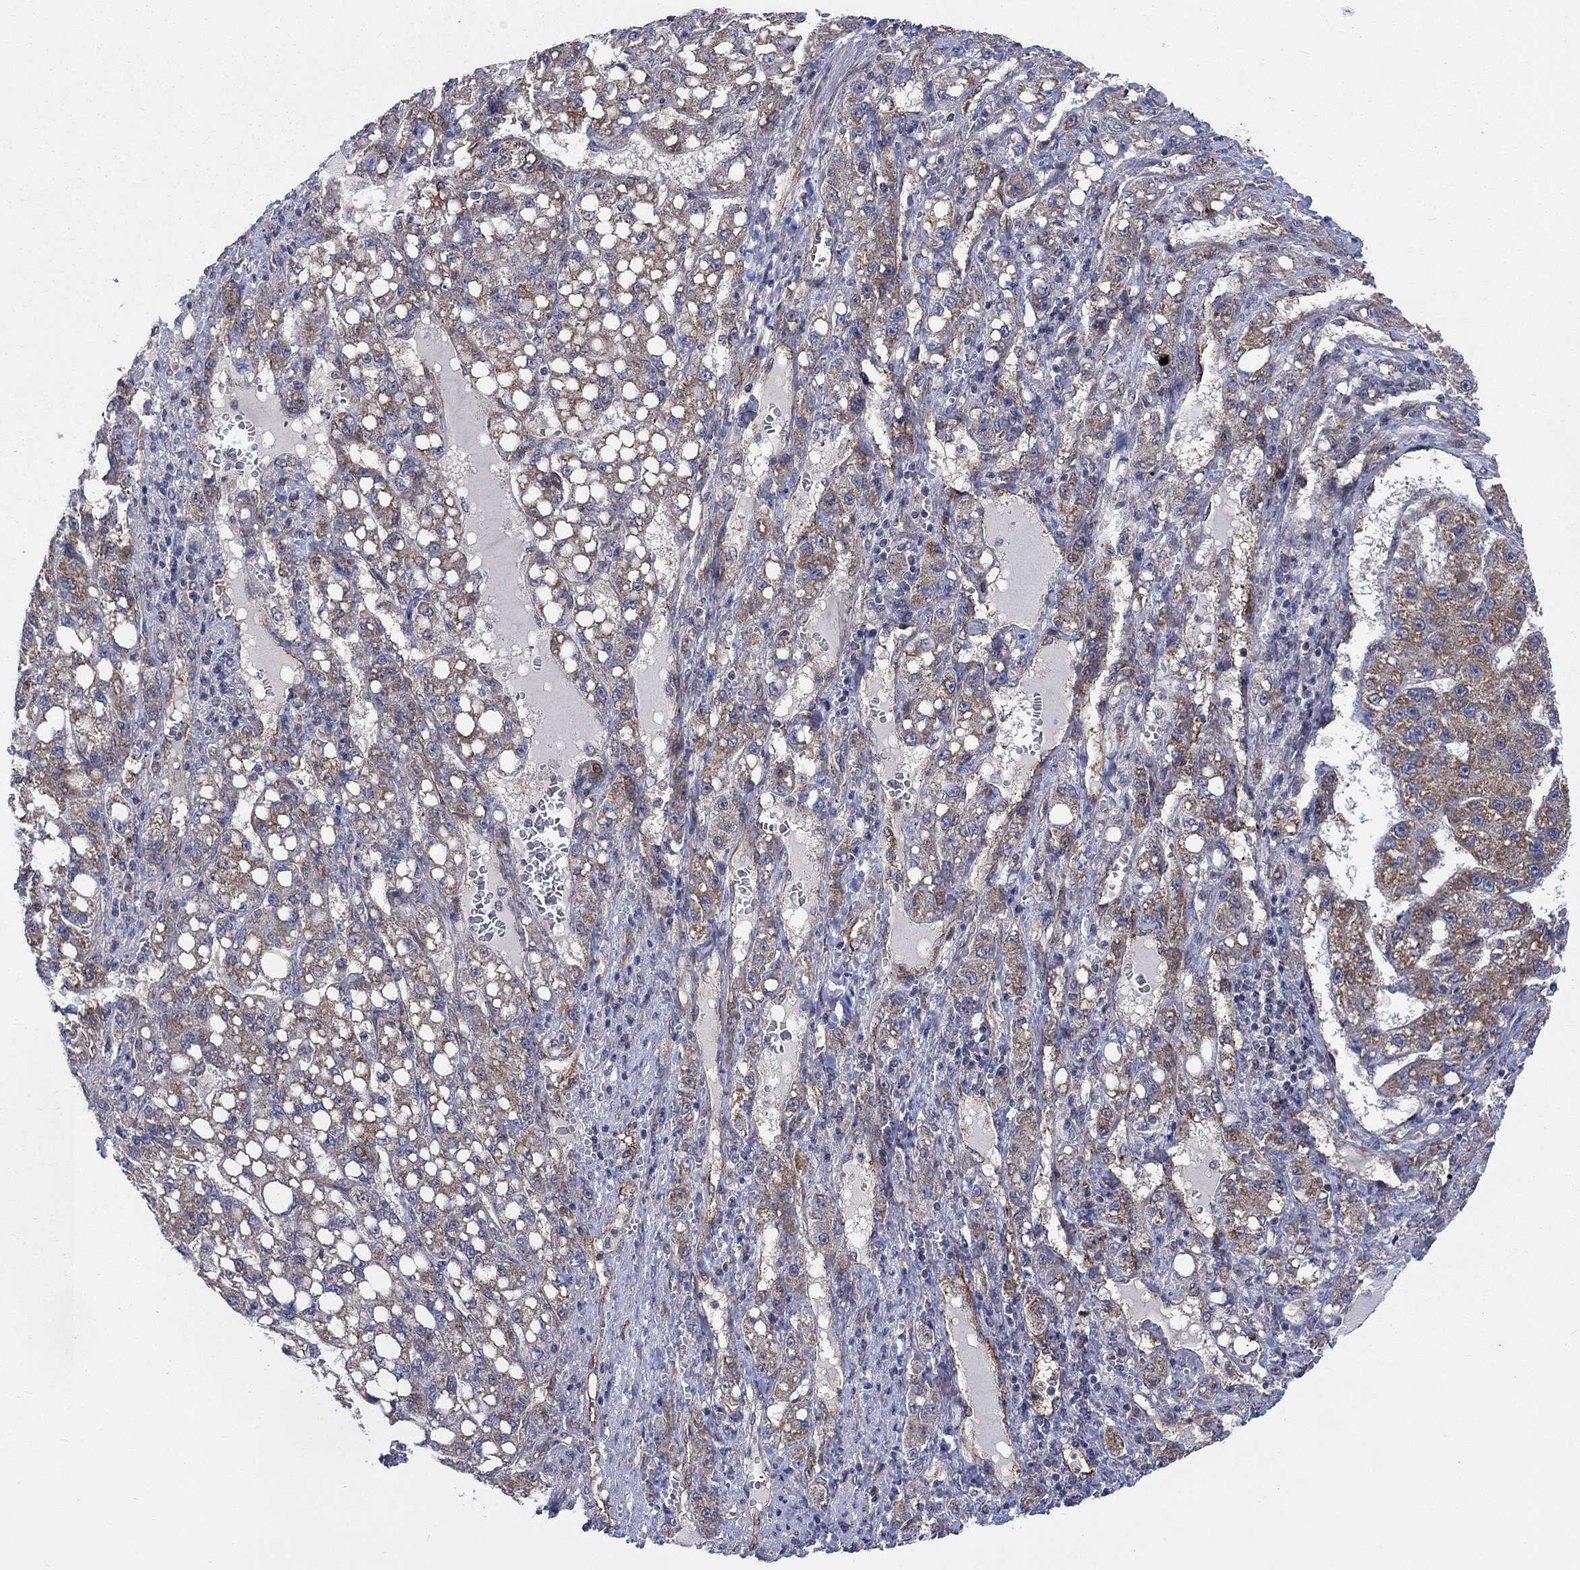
{"staining": {"intensity": "moderate", "quantity": ">75%", "location": "cytoplasmic/membranous"}, "tissue": "liver cancer", "cell_type": "Tumor cells", "image_type": "cancer", "snomed": [{"axis": "morphology", "description": "Carcinoma, Hepatocellular, NOS"}, {"axis": "topography", "description": "Liver"}], "caption": "IHC micrograph of liver cancer (hepatocellular carcinoma) stained for a protein (brown), which demonstrates medium levels of moderate cytoplasmic/membranous staining in approximately >75% of tumor cells.", "gene": "SLC35F2", "patient": {"sex": "female", "age": 65}}